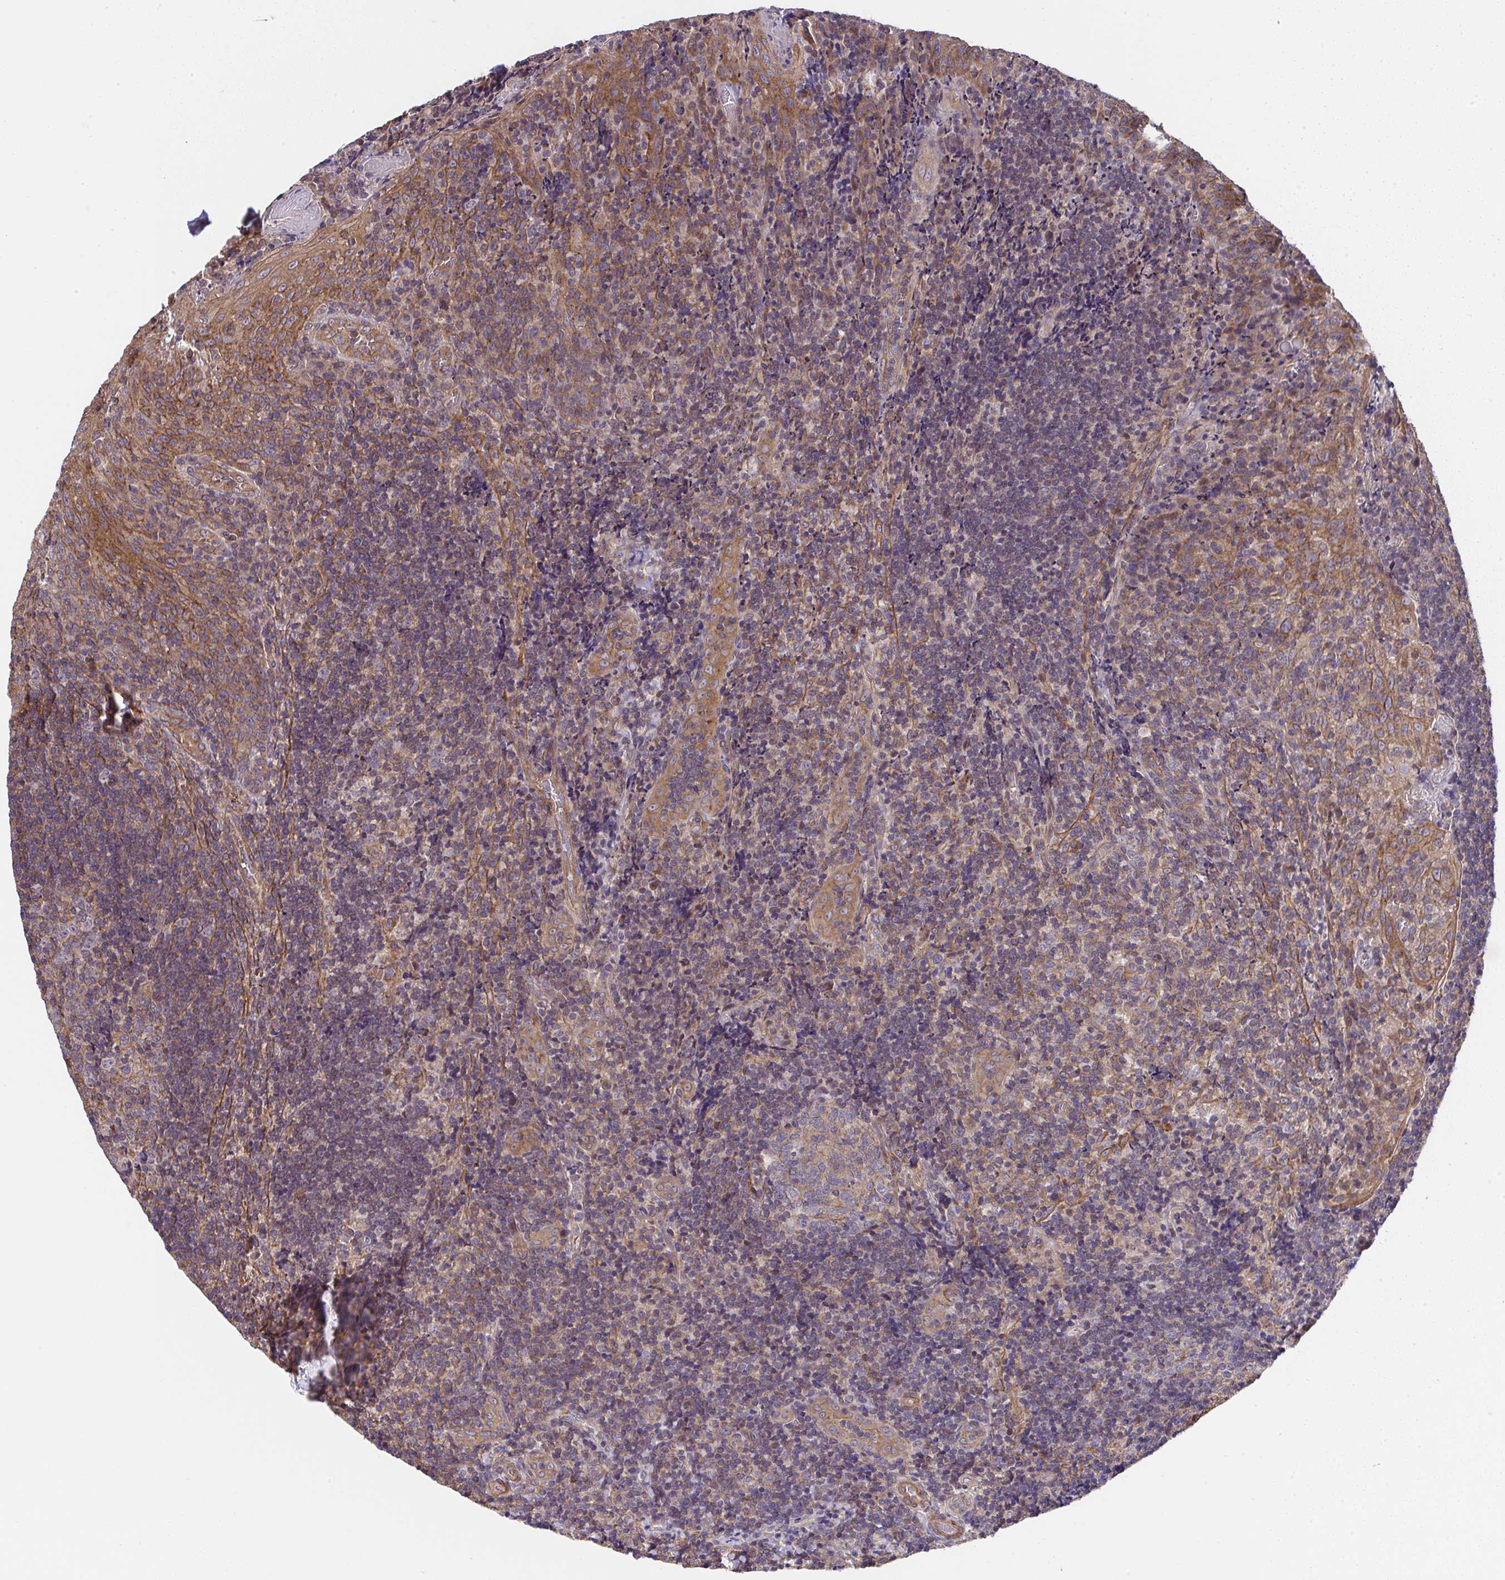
{"staining": {"intensity": "moderate", "quantity": ">75%", "location": "cytoplasmic/membranous"}, "tissue": "tonsil", "cell_type": "Germinal center cells", "image_type": "normal", "snomed": [{"axis": "morphology", "description": "Normal tissue, NOS"}, {"axis": "topography", "description": "Tonsil"}], "caption": "This image displays immunohistochemistry (IHC) staining of benign human tonsil, with medium moderate cytoplasmic/membranous positivity in approximately >75% of germinal center cells.", "gene": "ZNF696", "patient": {"sex": "male", "age": 17}}